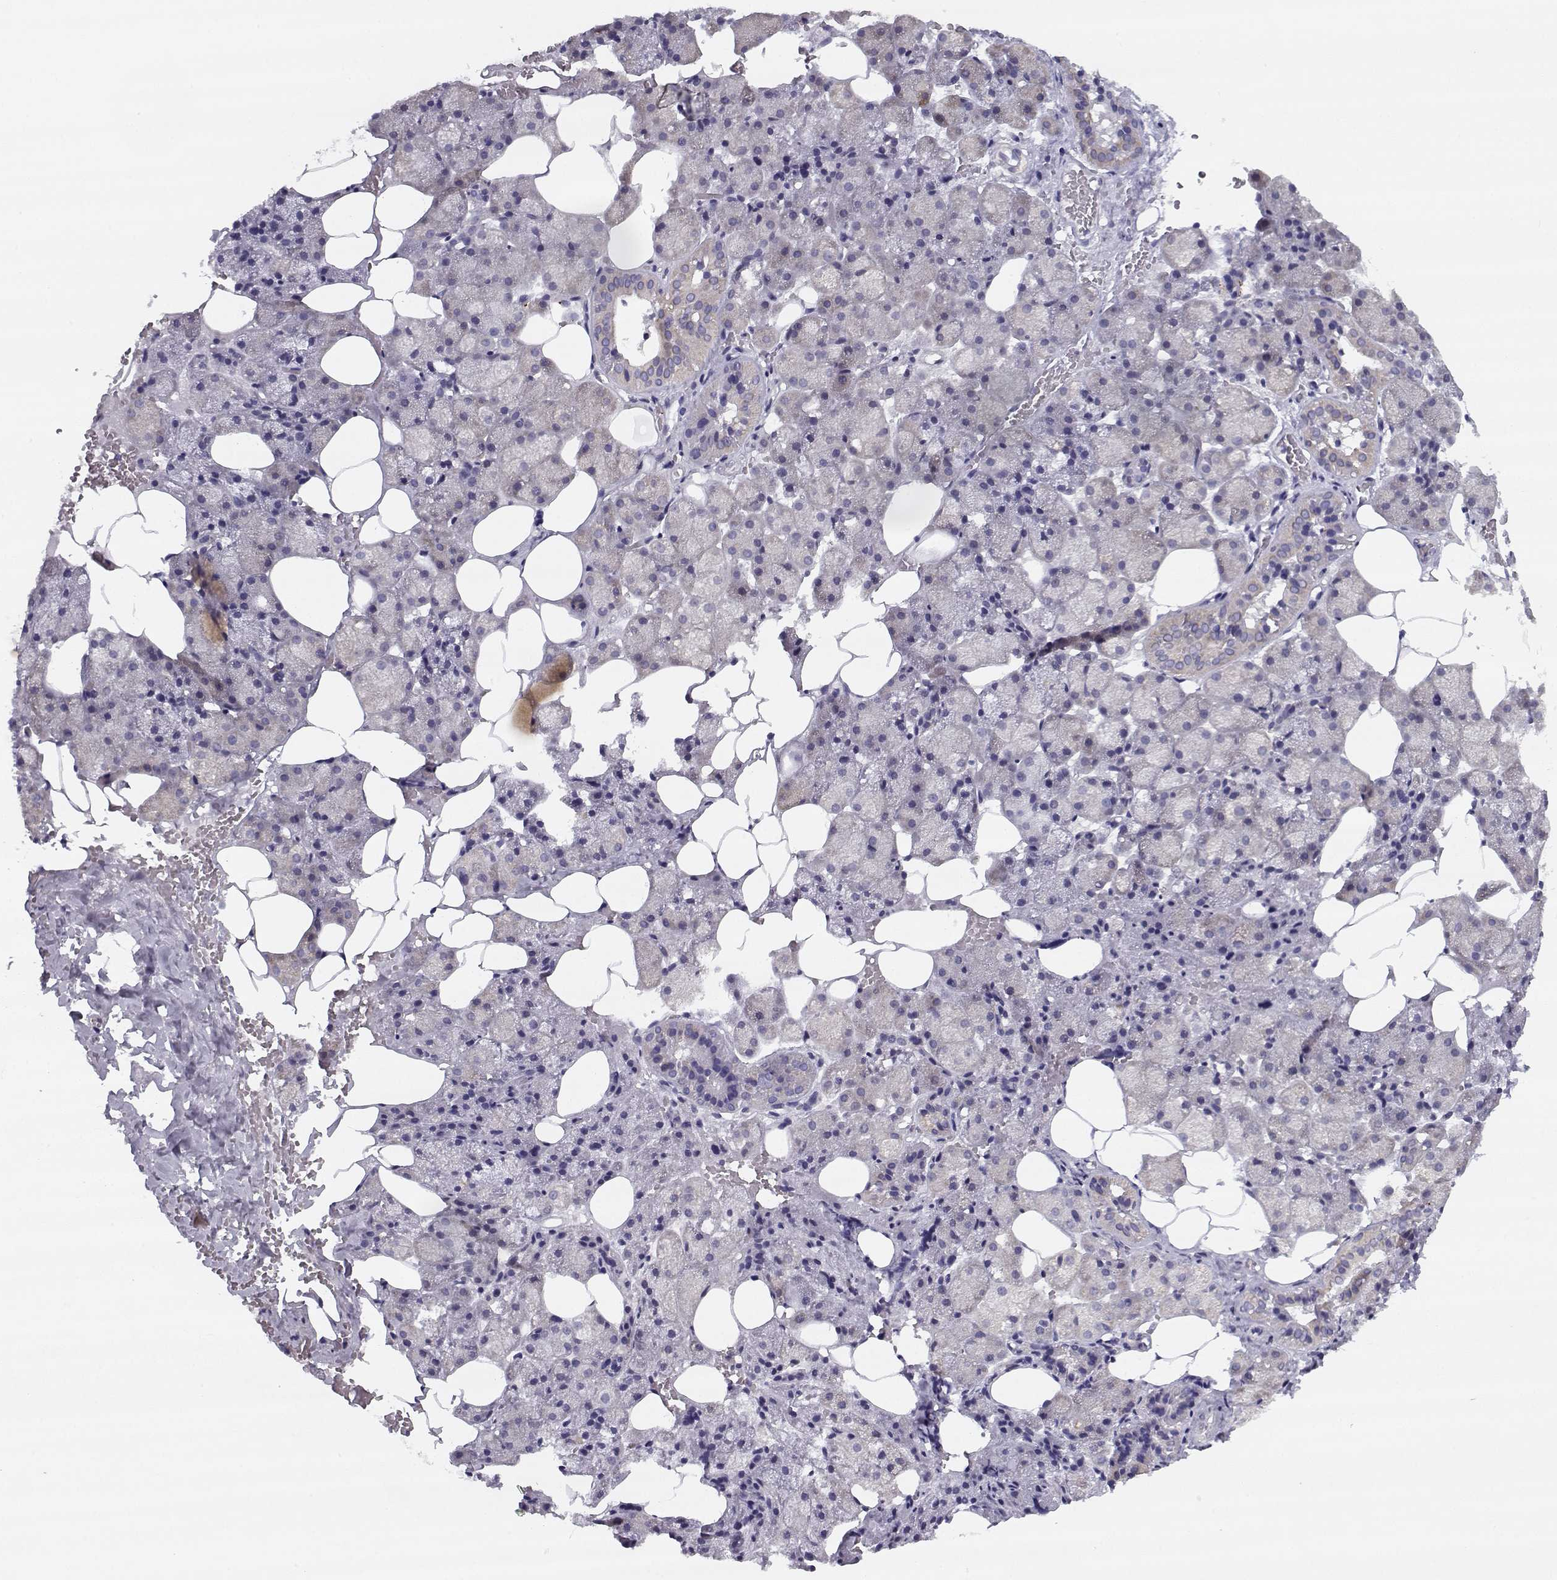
{"staining": {"intensity": "negative", "quantity": "none", "location": "none"}, "tissue": "salivary gland", "cell_type": "Glandular cells", "image_type": "normal", "snomed": [{"axis": "morphology", "description": "Normal tissue, NOS"}, {"axis": "topography", "description": "Salivary gland"}], "caption": "The micrograph demonstrates no staining of glandular cells in unremarkable salivary gland. (DAB (3,3'-diaminobenzidine) IHC with hematoxylin counter stain).", "gene": "CREB3L3", "patient": {"sex": "male", "age": 38}}